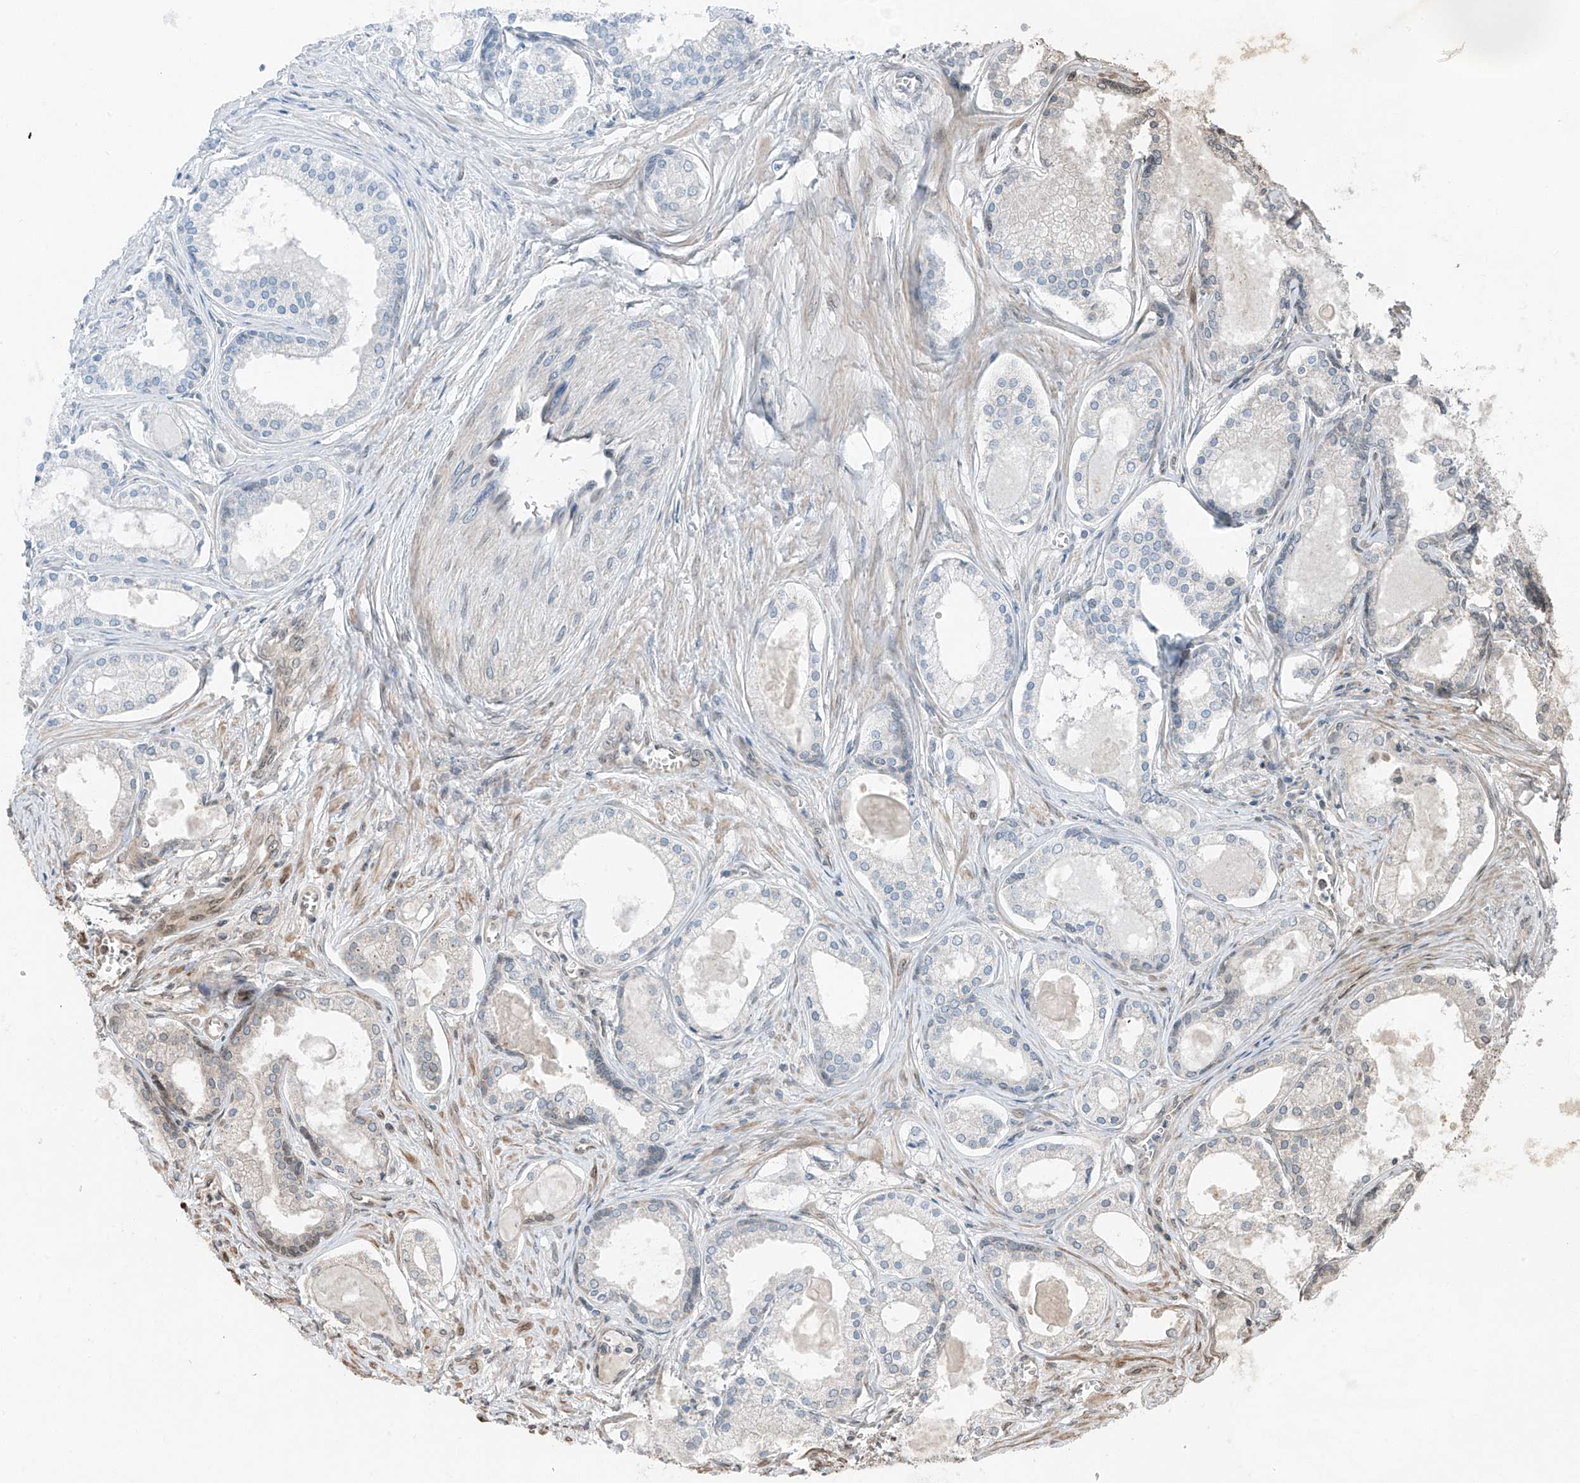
{"staining": {"intensity": "negative", "quantity": "none", "location": "none"}, "tissue": "prostate cancer", "cell_type": "Tumor cells", "image_type": "cancer", "snomed": [{"axis": "morphology", "description": "Adenocarcinoma, High grade"}, {"axis": "topography", "description": "Prostate"}], "caption": "Protein analysis of prostate high-grade adenocarcinoma exhibits no significant expression in tumor cells.", "gene": "CEP162", "patient": {"sex": "male", "age": 68}}